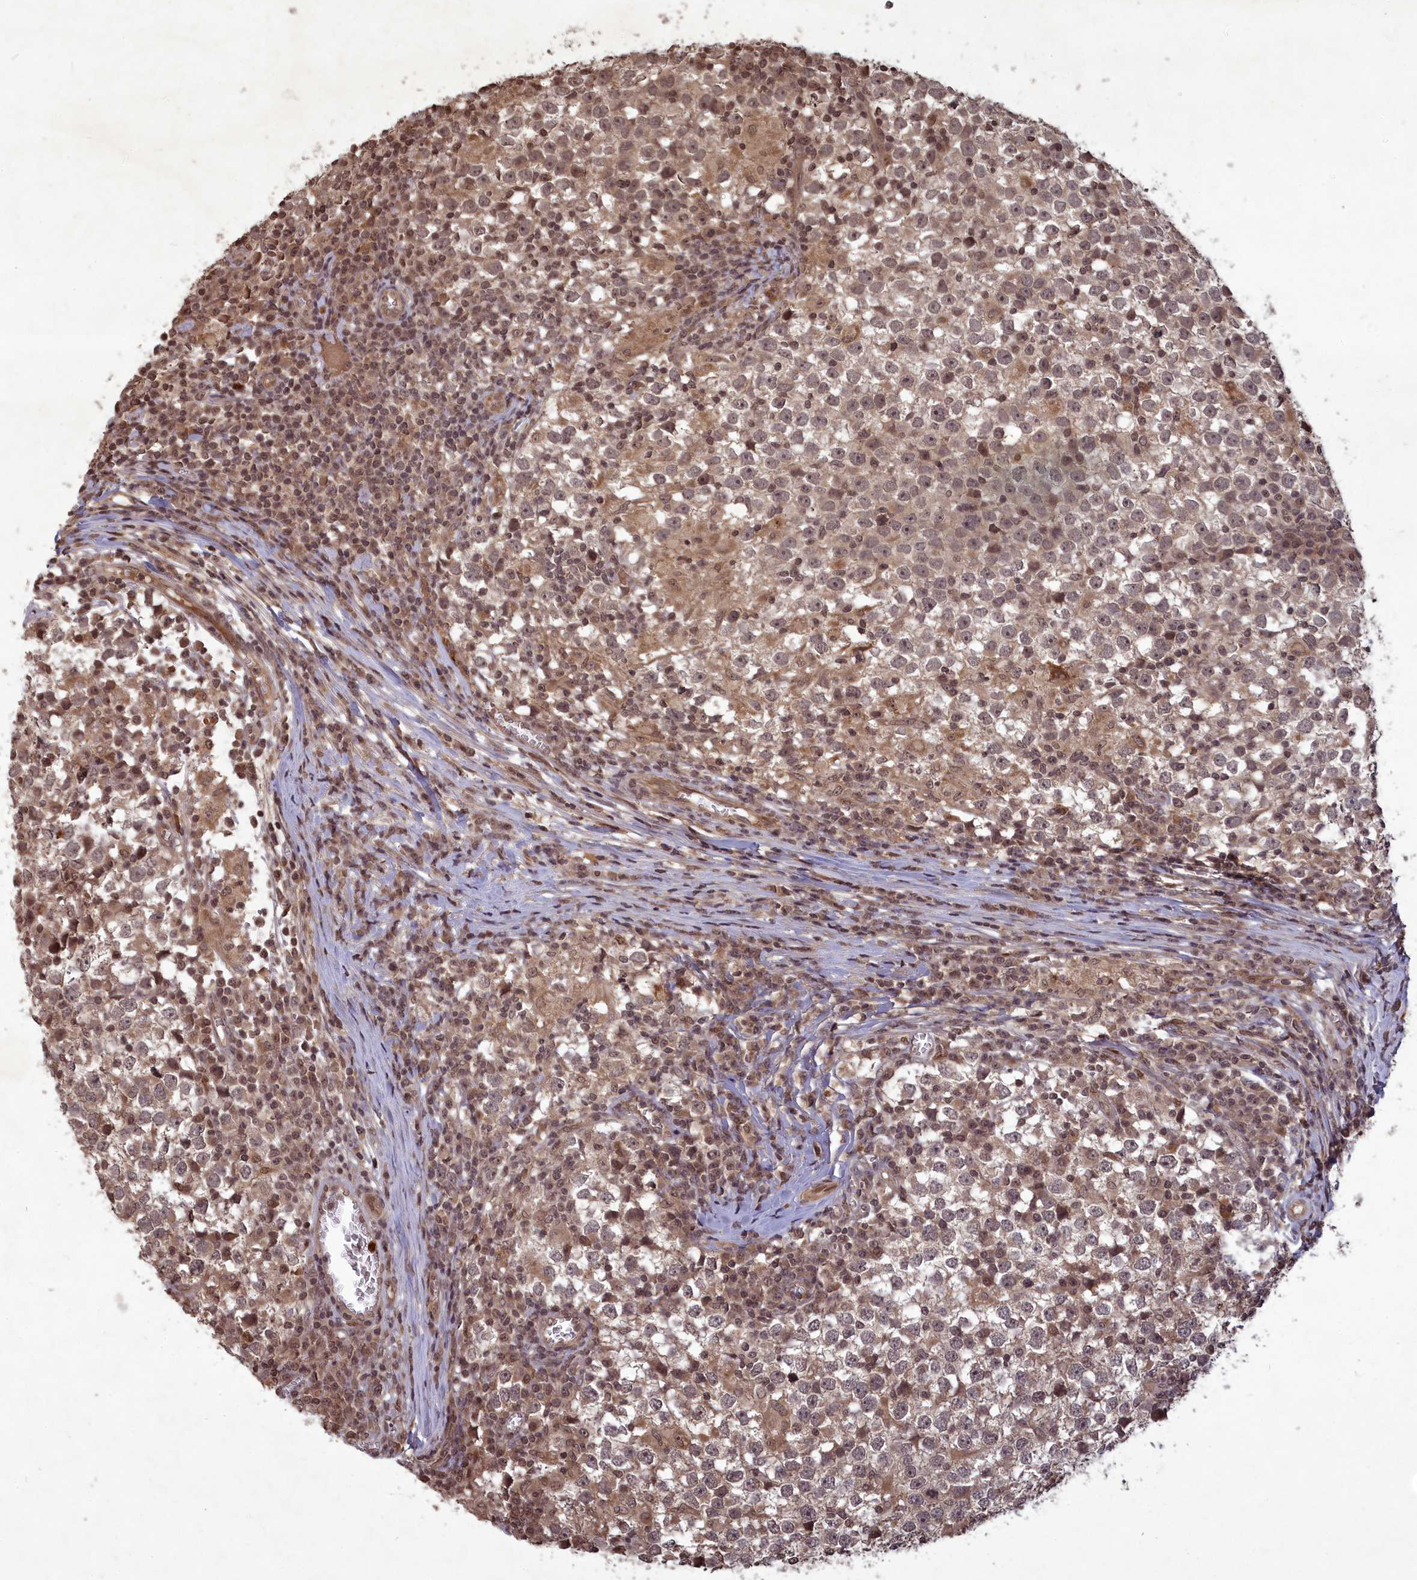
{"staining": {"intensity": "weak", "quantity": ">75%", "location": "cytoplasmic/membranous,nuclear"}, "tissue": "testis cancer", "cell_type": "Tumor cells", "image_type": "cancer", "snomed": [{"axis": "morphology", "description": "Seminoma, NOS"}, {"axis": "topography", "description": "Testis"}], "caption": "A brown stain shows weak cytoplasmic/membranous and nuclear positivity of a protein in human seminoma (testis) tumor cells. (DAB = brown stain, brightfield microscopy at high magnification).", "gene": "SRMS", "patient": {"sex": "male", "age": 65}}